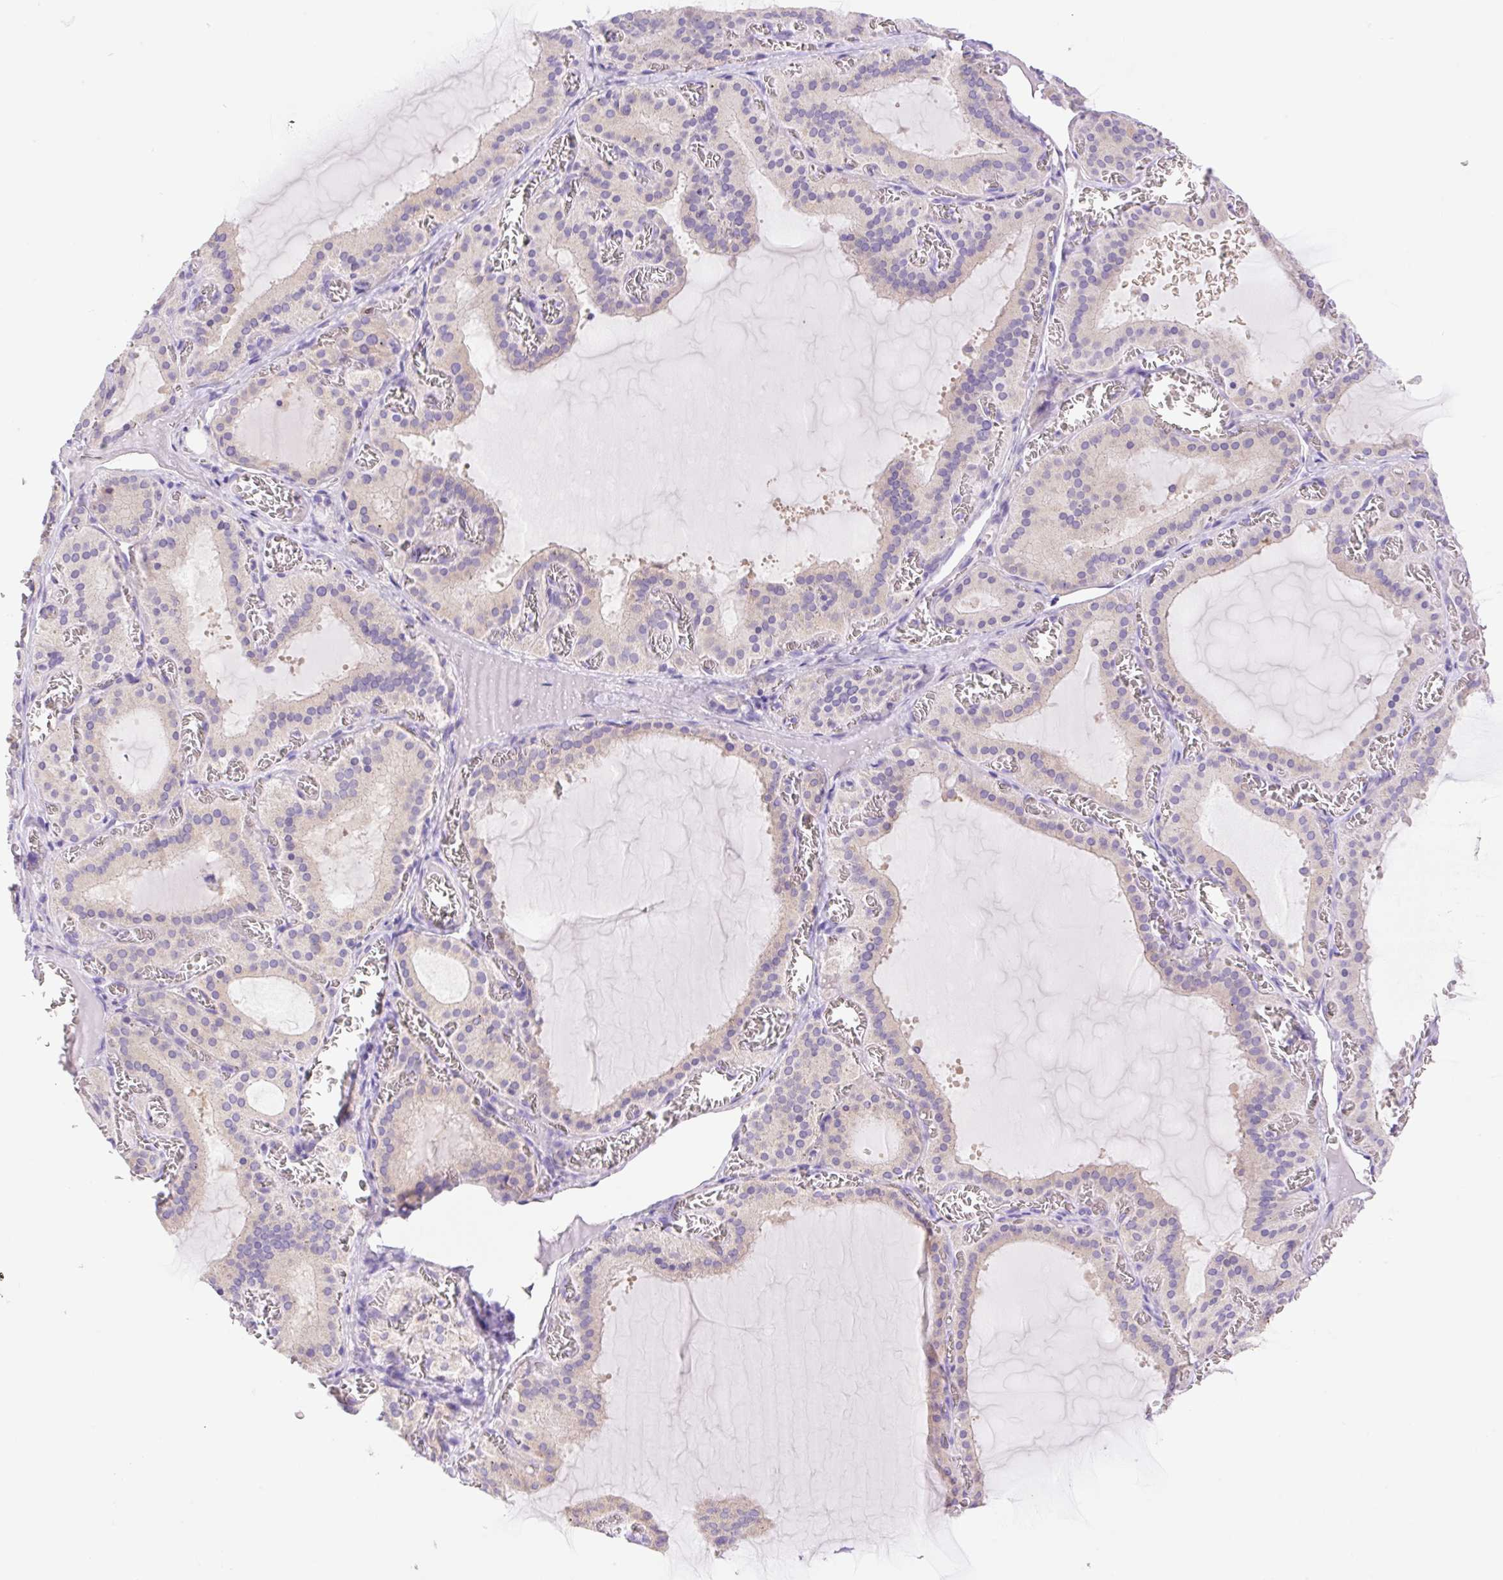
{"staining": {"intensity": "weak", "quantity": "25%-75%", "location": "cytoplasmic/membranous"}, "tissue": "thyroid gland", "cell_type": "Glandular cells", "image_type": "normal", "snomed": [{"axis": "morphology", "description": "Normal tissue, NOS"}, {"axis": "topography", "description": "Thyroid gland"}], "caption": "Glandular cells exhibit weak cytoplasmic/membranous staining in approximately 25%-75% of cells in benign thyroid gland. The staining was performed using DAB, with brown indicating positive protein expression. Nuclei are stained blue with hematoxylin.", "gene": "DENND5A", "patient": {"sex": "female", "age": 30}}